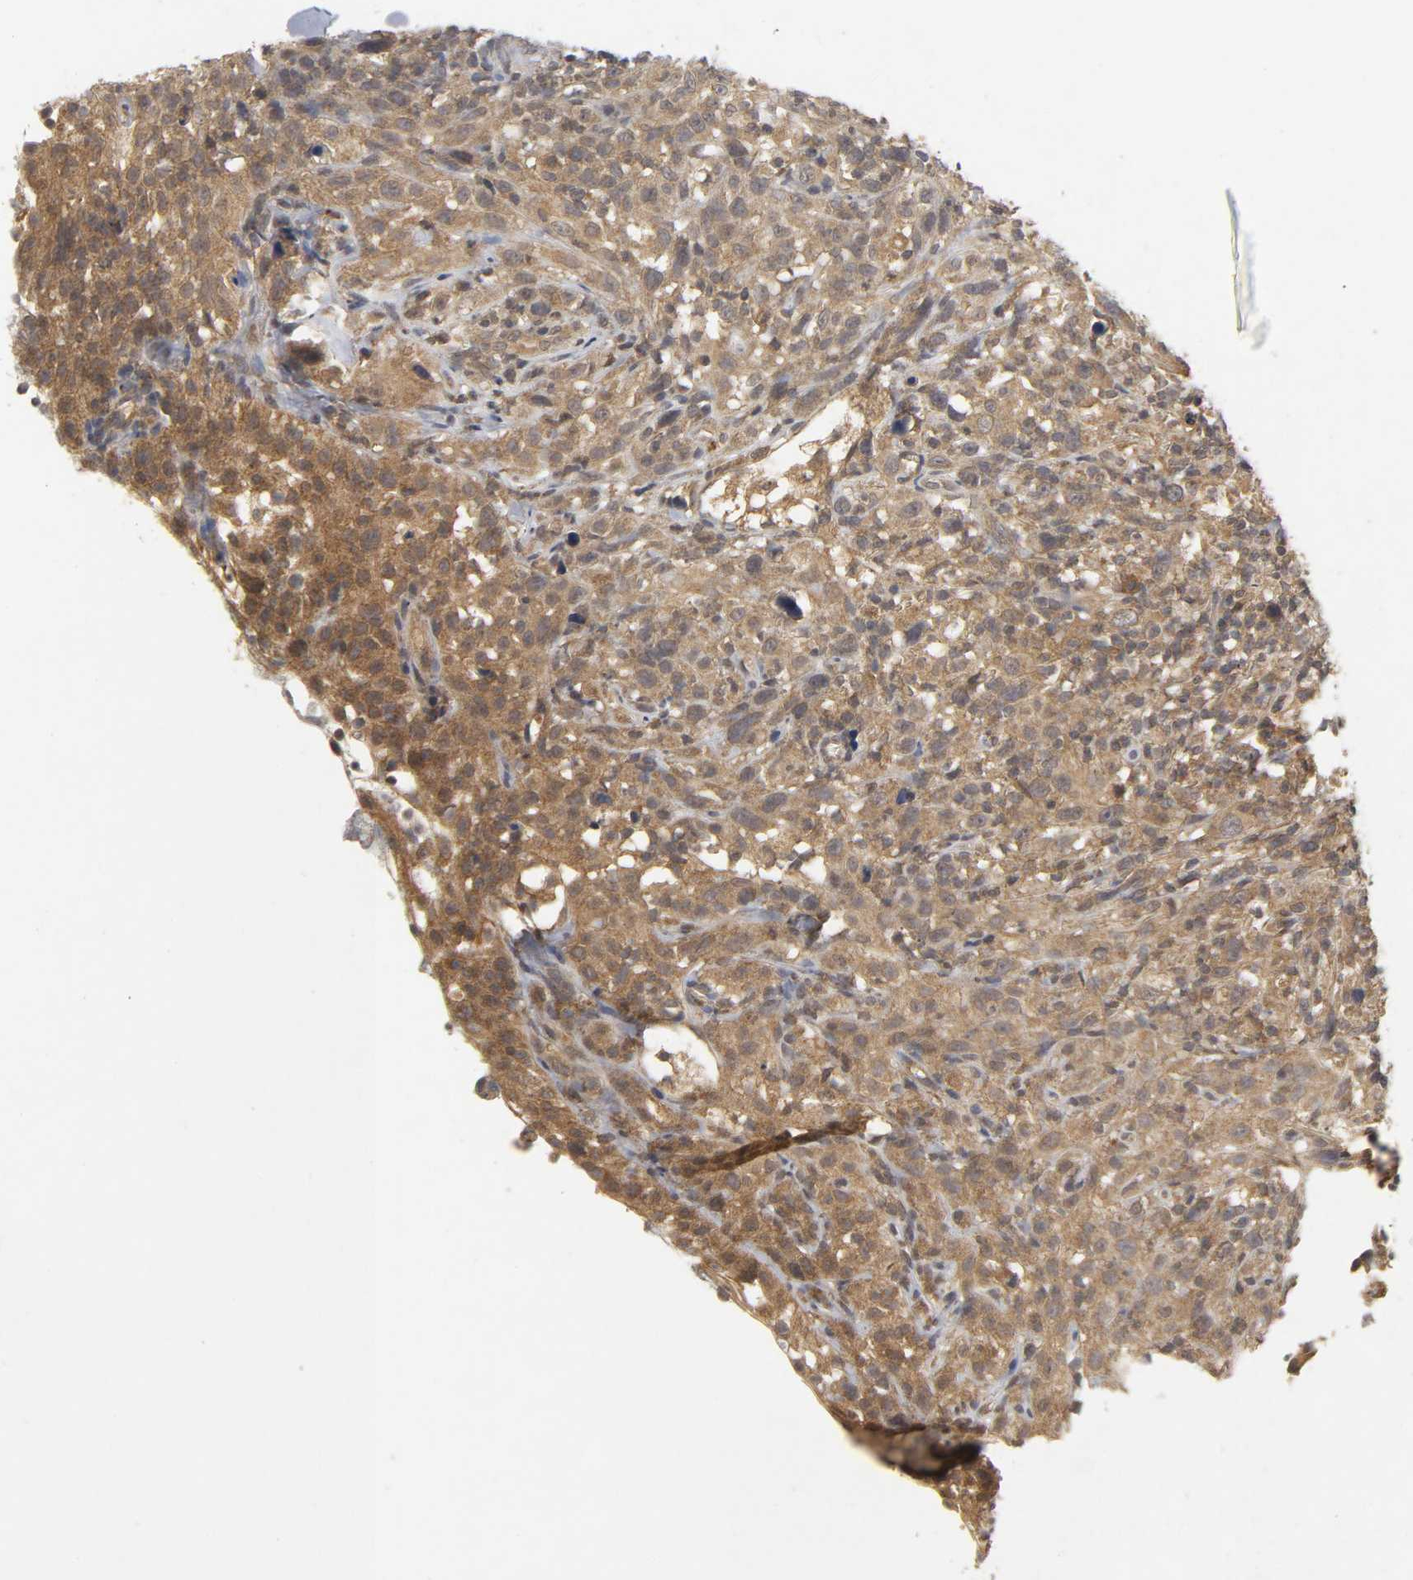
{"staining": {"intensity": "moderate", "quantity": ">75%", "location": "cytoplasmic/membranous"}, "tissue": "thyroid cancer", "cell_type": "Tumor cells", "image_type": "cancer", "snomed": [{"axis": "morphology", "description": "Carcinoma, NOS"}, {"axis": "topography", "description": "Thyroid gland"}], "caption": "Moderate cytoplasmic/membranous staining for a protein is appreciated in approximately >75% of tumor cells of carcinoma (thyroid) using immunohistochemistry.", "gene": "TRAF6", "patient": {"sex": "female", "age": 77}}